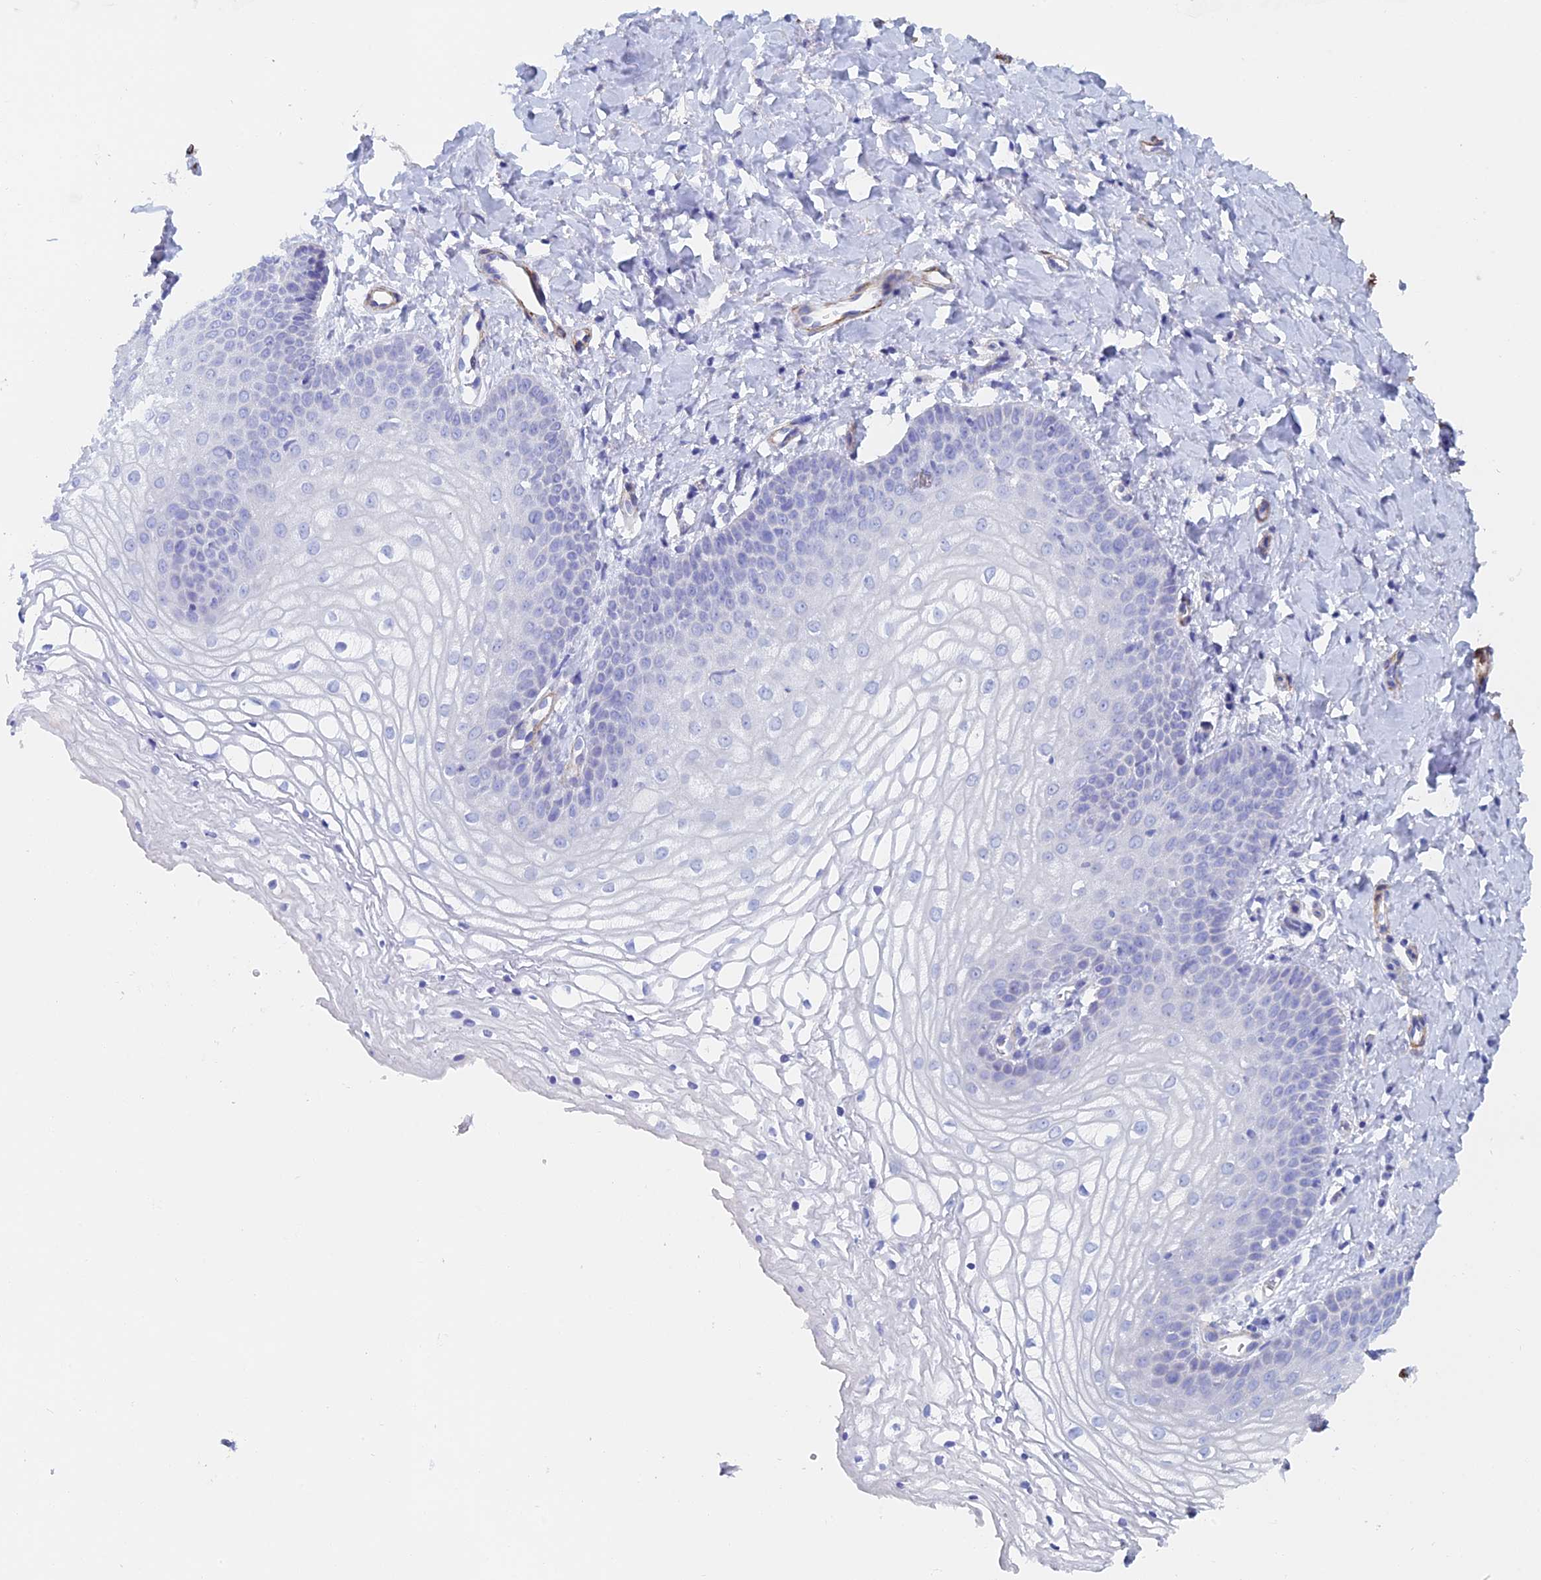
{"staining": {"intensity": "negative", "quantity": "none", "location": "none"}, "tissue": "vagina", "cell_type": "Squamous epithelial cells", "image_type": "normal", "snomed": [{"axis": "morphology", "description": "Normal tissue, NOS"}, {"axis": "topography", "description": "Vagina"}], "caption": "Immunohistochemical staining of unremarkable vagina reveals no significant expression in squamous epithelial cells. The staining was performed using DAB to visualize the protein expression in brown, while the nuclei were stained in blue with hematoxylin (Magnification: 20x).", "gene": "KCNK18", "patient": {"sex": "female", "age": 68}}